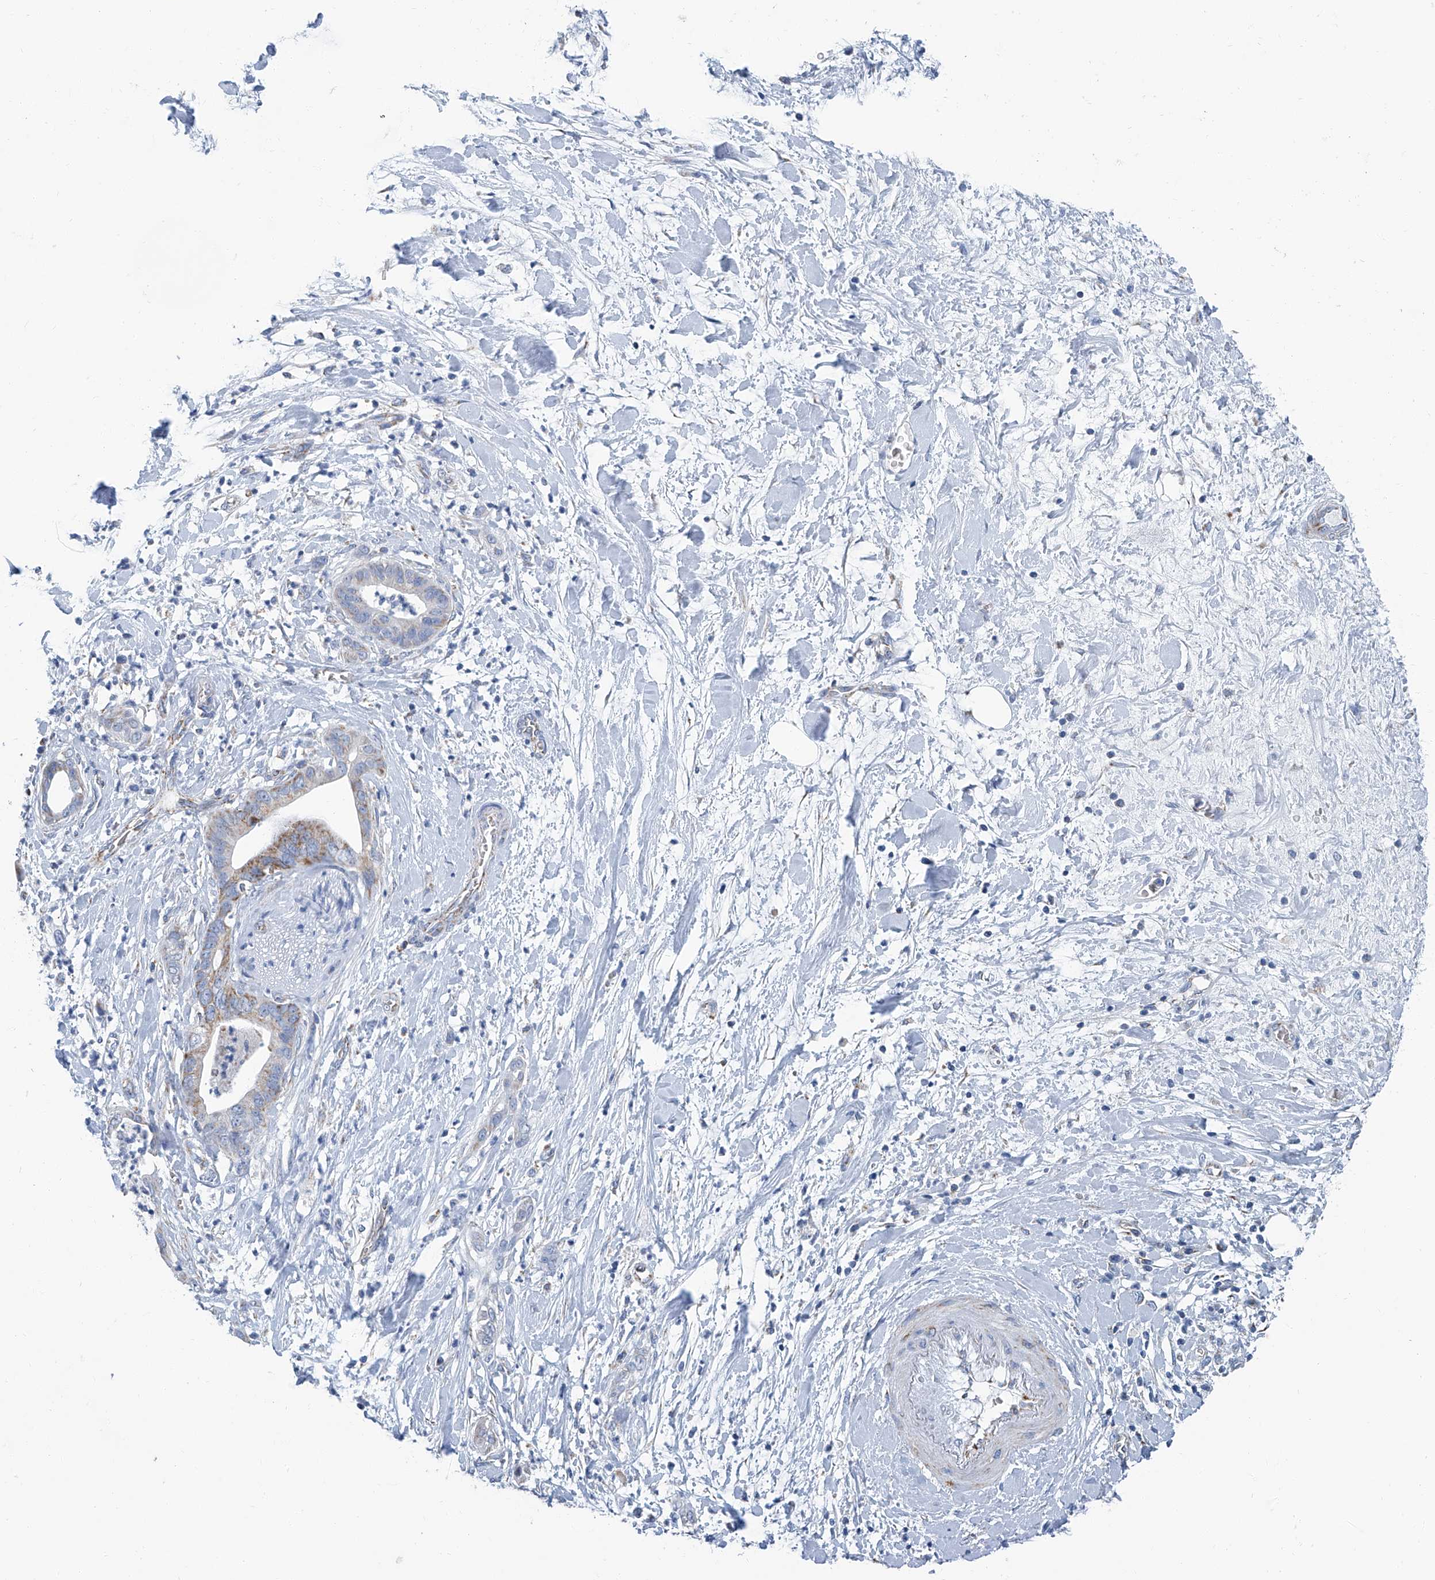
{"staining": {"intensity": "weak", "quantity": "<25%", "location": "cytoplasmic/membranous"}, "tissue": "pancreatic cancer", "cell_type": "Tumor cells", "image_type": "cancer", "snomed": [{"axis": "morphology", "description": "Adenocarcinoma, NOS"}, {"axis": "topography", "description": "Pancreas"}], "caption": "This is a image of immunohistochemistry staining of pancreatic adenocarcinoma, which shows no expression in tumor cells.", "gene": "MT-ND1", "patient": {"sex": "female", "age": 78}}